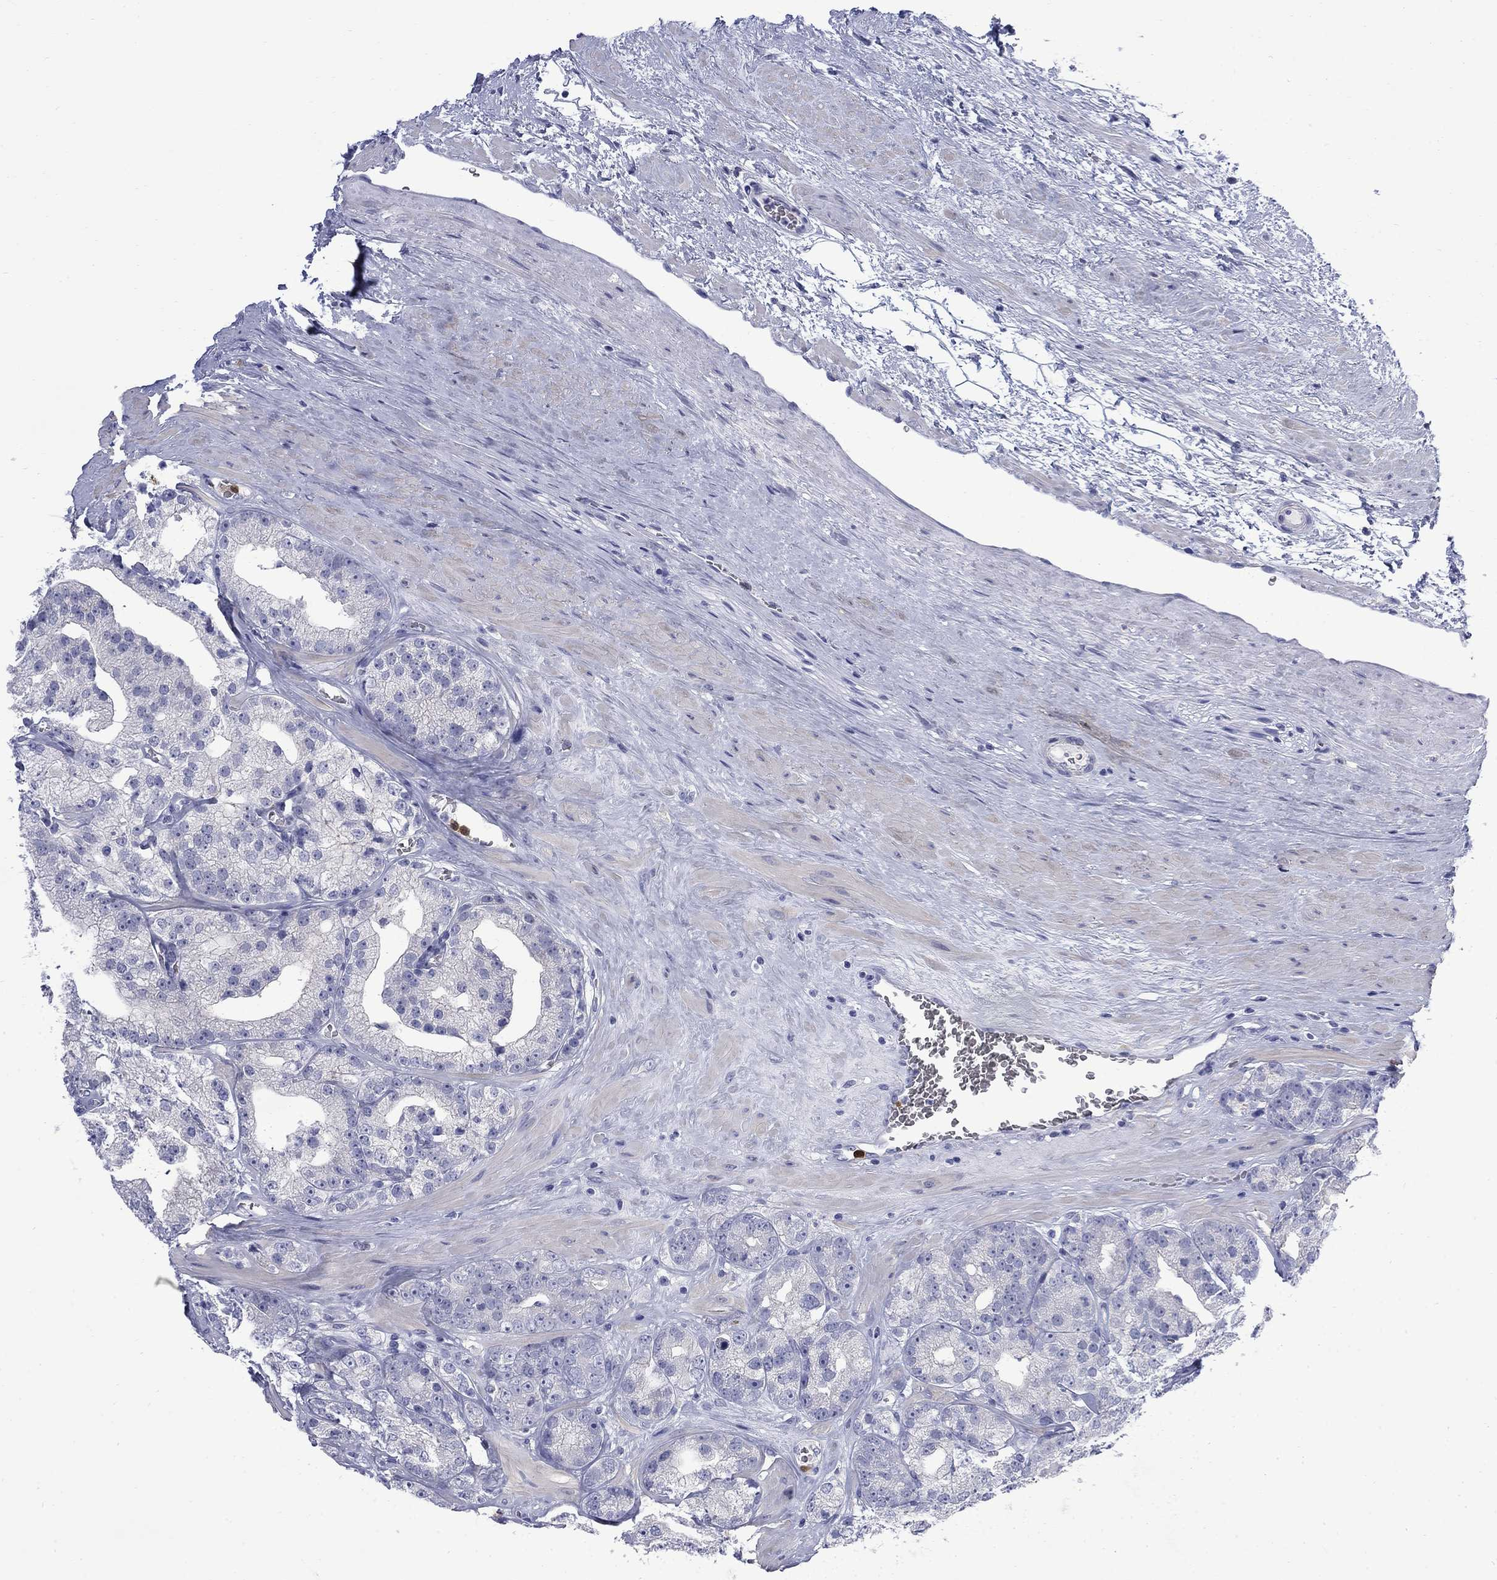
{"staining": {"intensity": "negative", "quantity": "none", "location": "none"}, "tissue": "prostate cancer", "cell_type": "Tumor cells", "image_type": "cancer", "snomed": [{"axis": "morphology", "description": "Adenocarcinoma, NOS"}, {"axis": "topography", "description": "Prostate and seminal vesicle, NOS"}], "caption": "An IHC image of adenocarcinoma (prostate) is shown. There is no staining in tumor cells of adenocarcinoma (prostate).", "gene": "SERPINB2", "patient": {"sex": "male", "age": 62}}